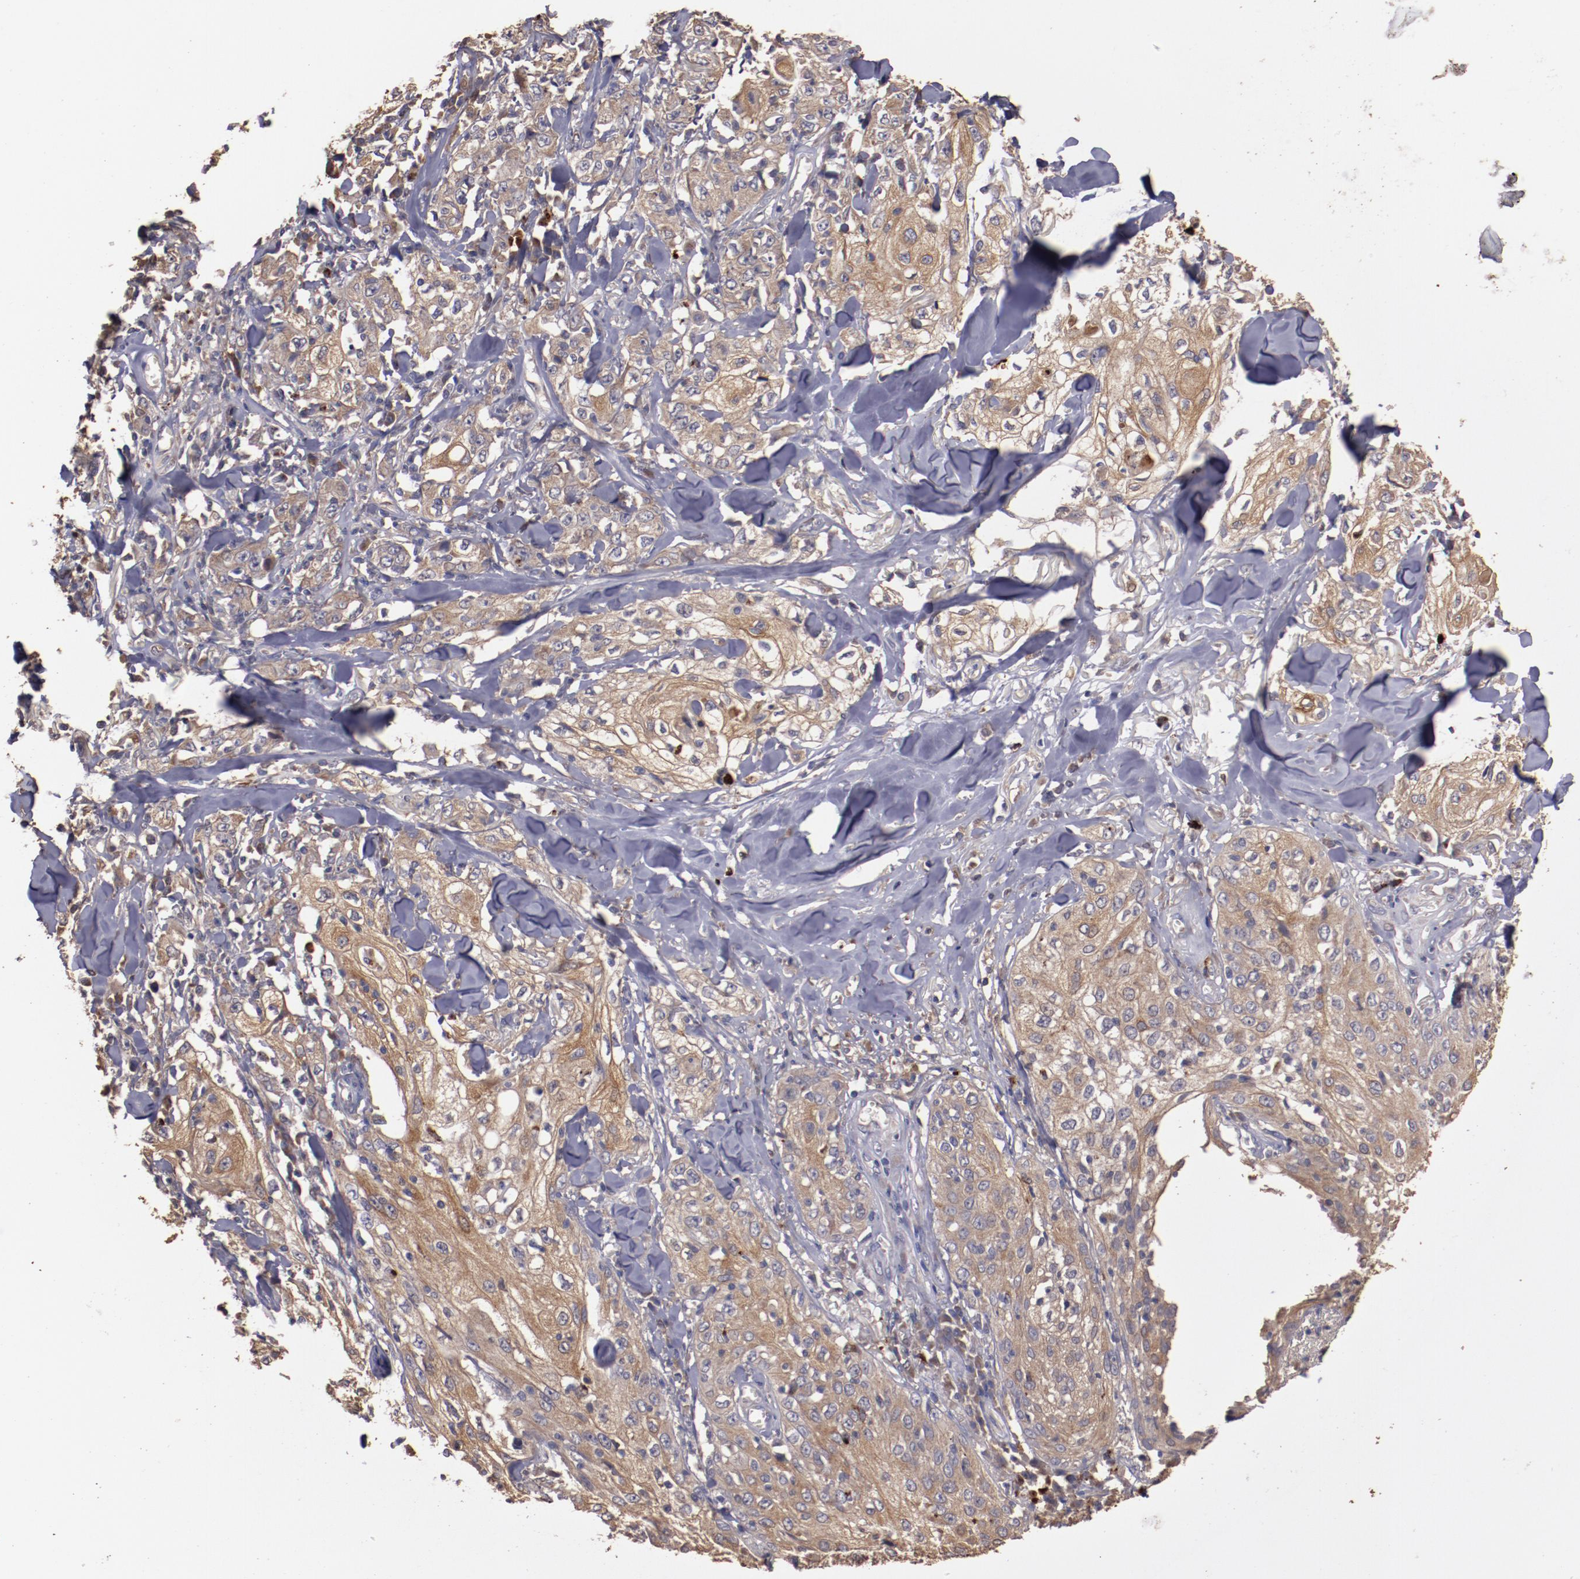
{"staining": {"intensity": "moderate", "quantity": ">75%", "location": "cytoplasmic/membranous"}, "tissue": "skin cancer", "cell_type": "Tumor cells", "image_type": "cancer", "snomed": [{"axis": "morphology", "description": "Squamous cell carcinoma, NOS"}, {"axis": "topography", "description": "Skin"}], "caption": "Protein positivity by IHC displays moderate cytoplasmic/membranous staining in approximately >75% of tumor cells in skin squamous cell carcinoma.", "gene": "SRRD", "patient": {"sex": "male", "age": 65}}